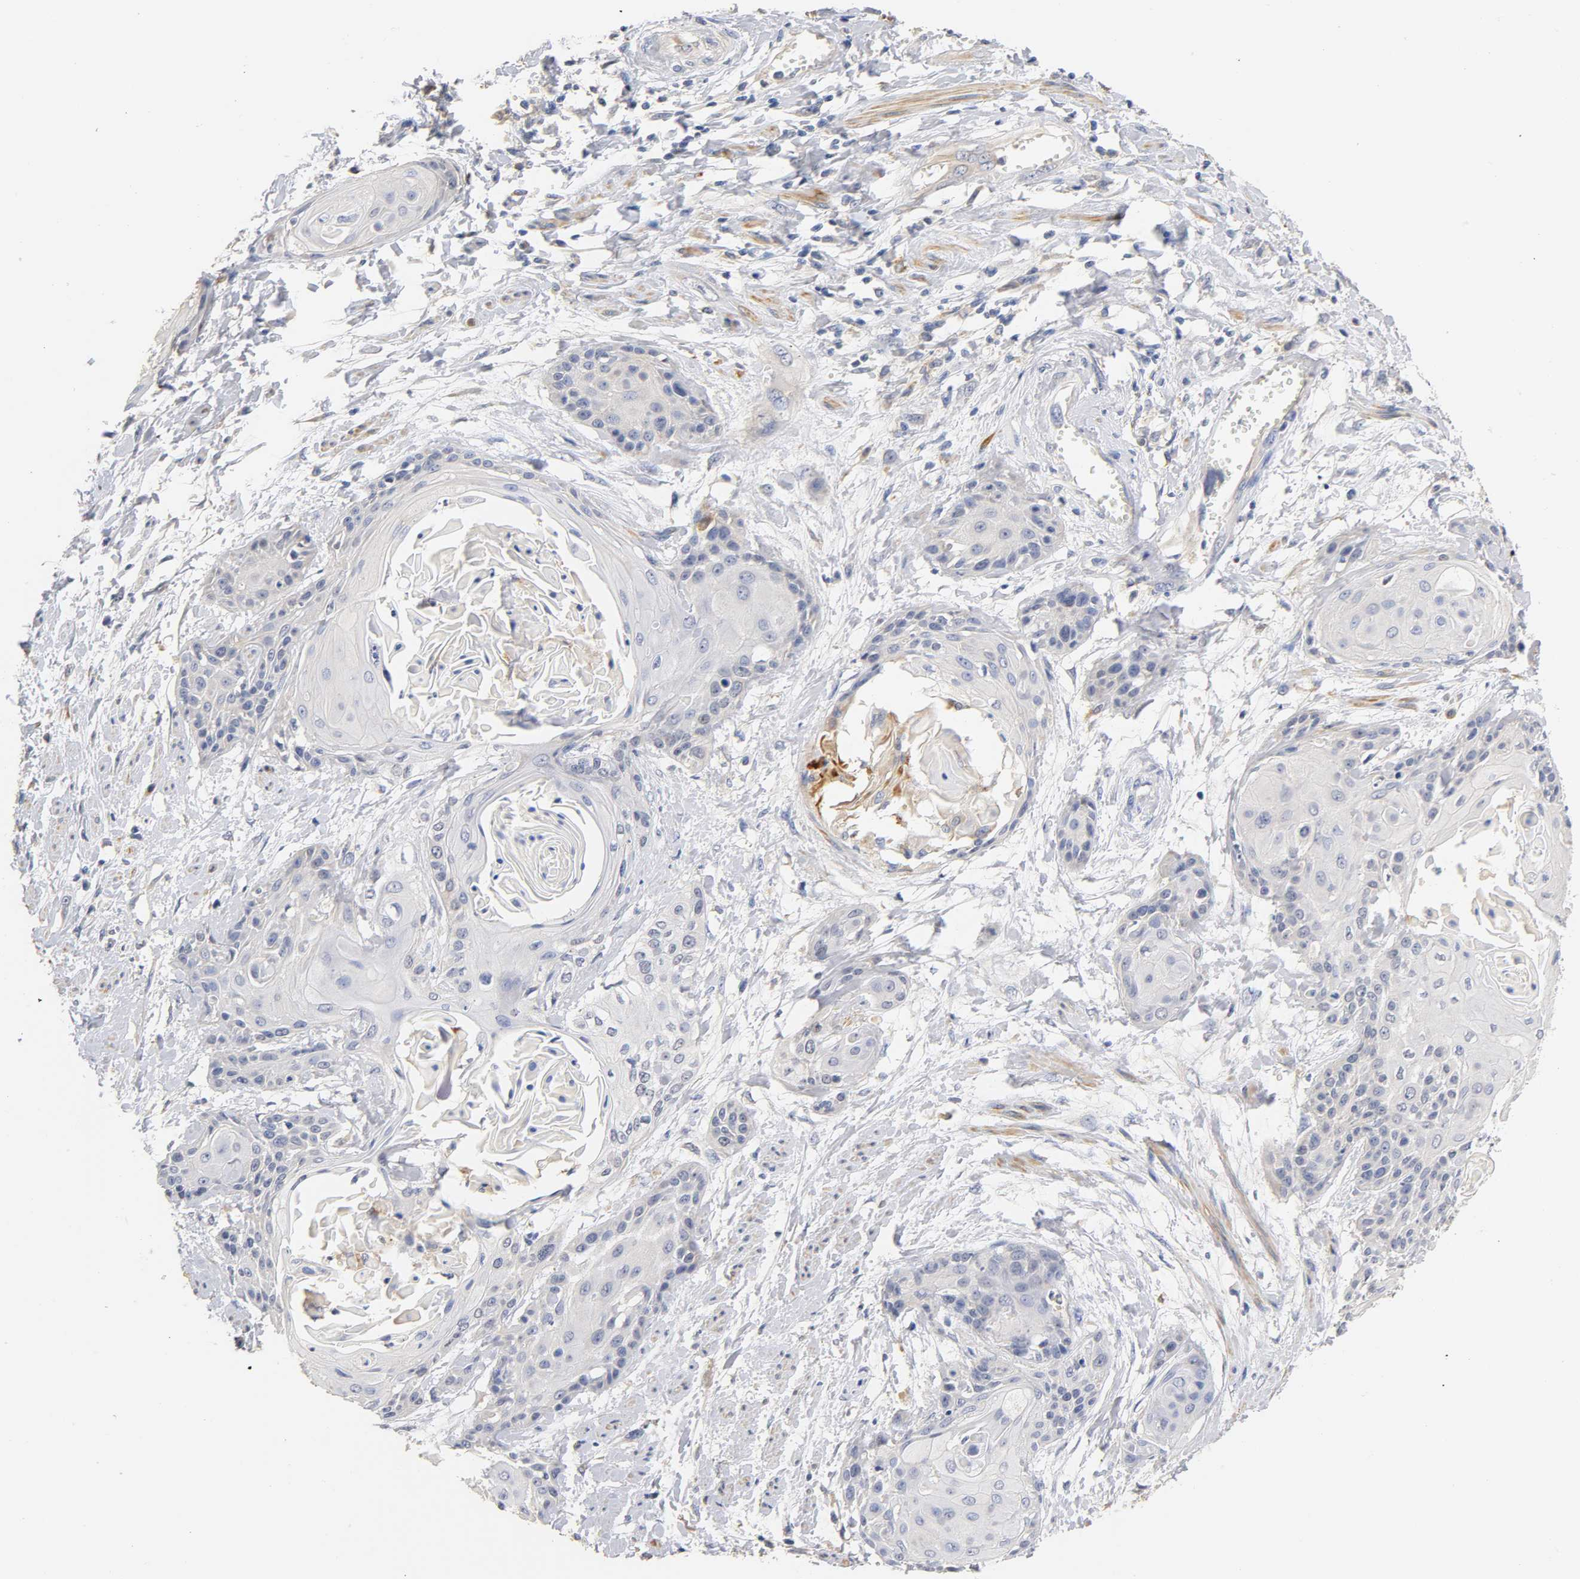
{"staining": {"intensity": "weak", "quantity": "<25%", "location": "cytoplasmic/membranous"}, "tissue": "cervical cancer", "cell_type": "Tumor cells", "image_type": "cancer", "snomed": [{"axis": "morphology", "description": "Squamous cell carcinoma, NOS"}, {"axis": "topography", "description": "Cervix"}], "caption": "The immunohistochemistry (IHC) image has no significant positivity in tumor cells of cervical cancer (squamous cell carcinoma) tissue.", "gene": "SEMA5A", "patient": {"sex": "female", "age": 57}}